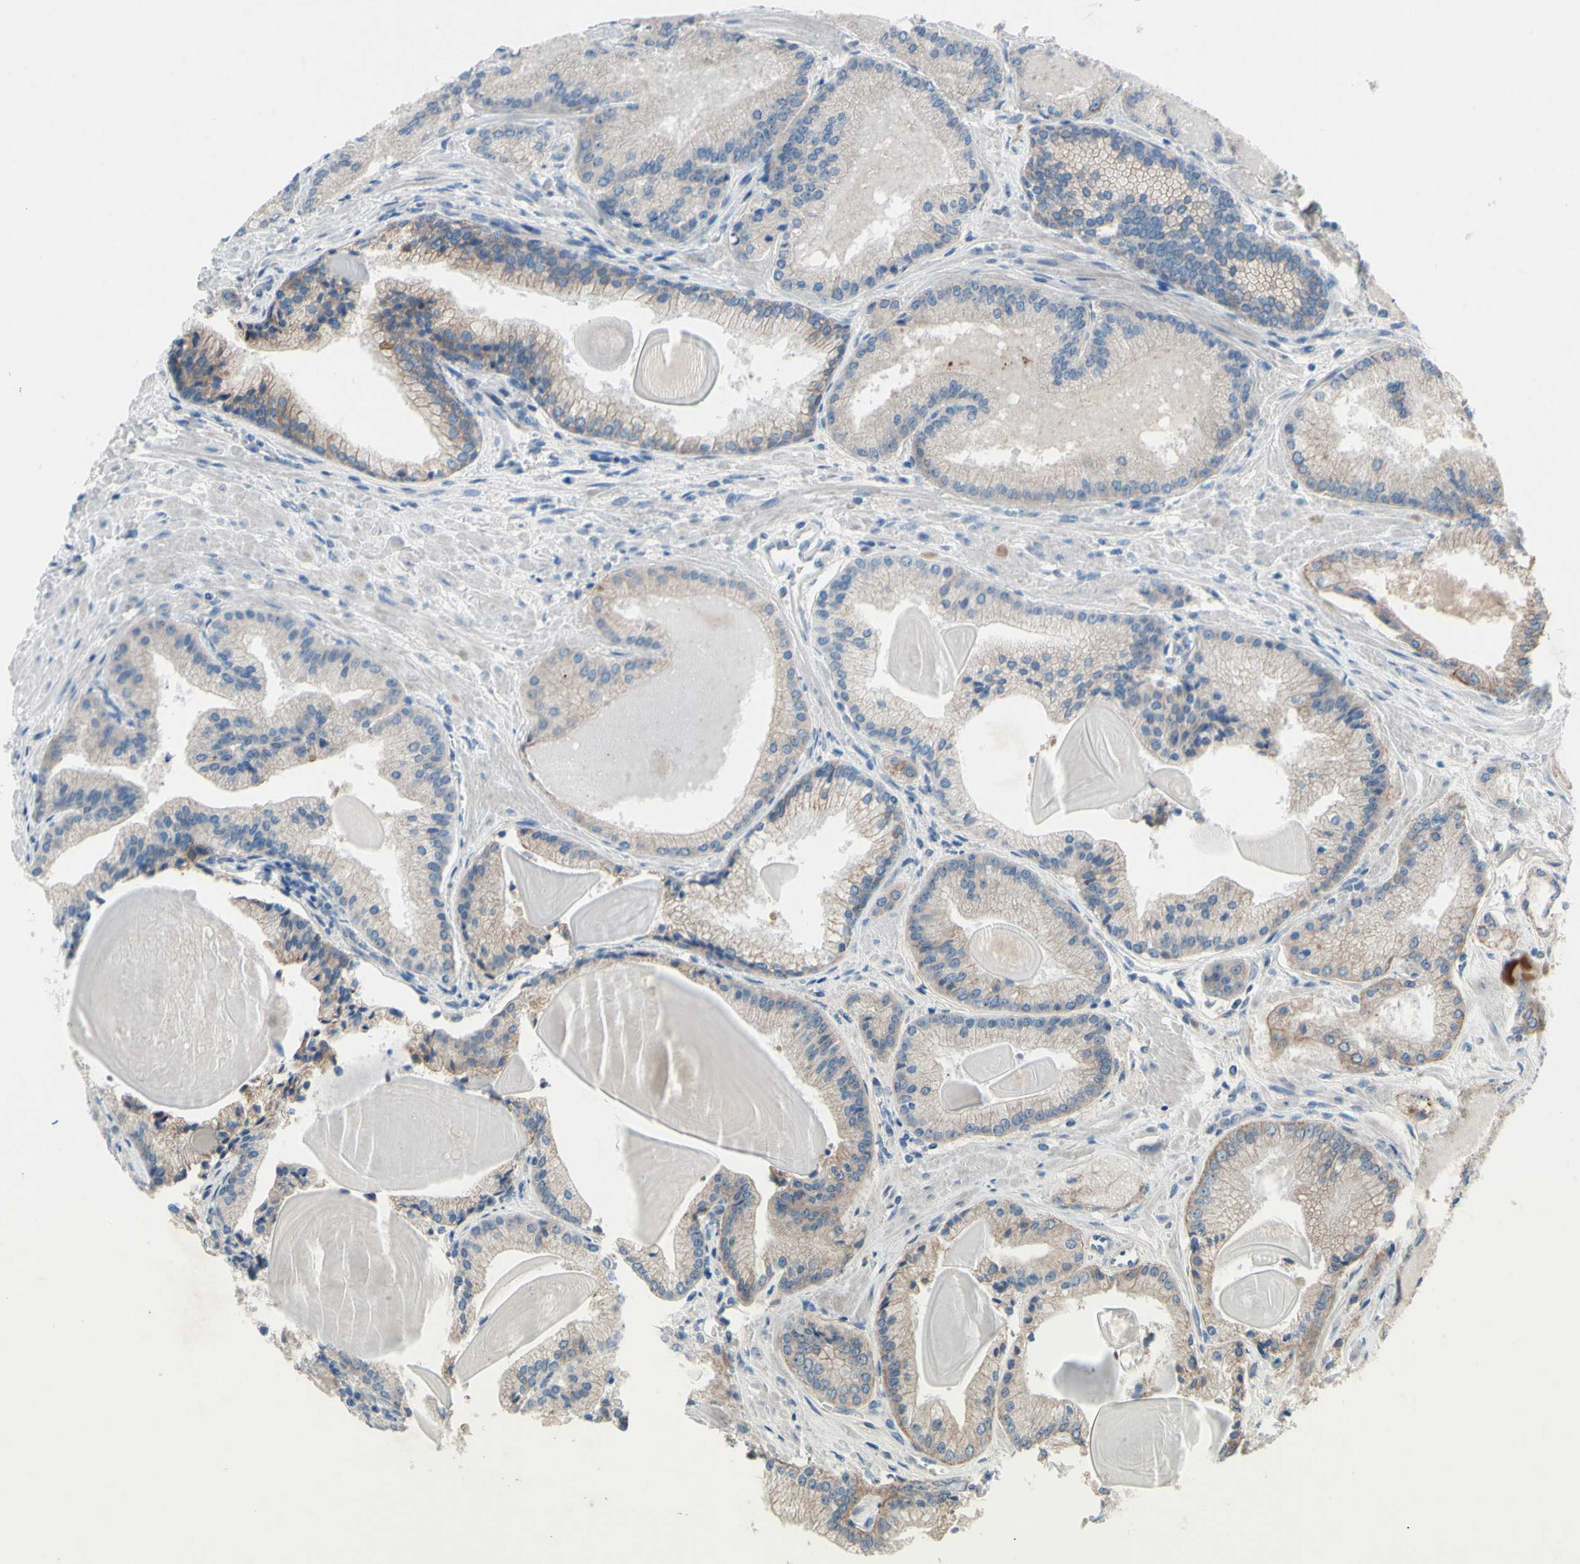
{"staining": {"intensity": "weak", "quantity": "25%-75%", "location": "cytoplasmic/membranous"}, "tissue": "prostate cancer", "cell_type": "Tumor cells", "image_type": "cancer", "snomed": [{"axis": "morphology", "description": "Adenocarcinoma, Low grade"}, {"axis": "topography", "description": "Prostate"}], "caption": "Protein staining by IHC displays weak cytoplasmic/membranous staining in approximately 25%-75% of tumor cells in prostate low-grade adenocarcinoma.", "gene": "CDCP1", "patient": {"sex": "male", "age": 59}}